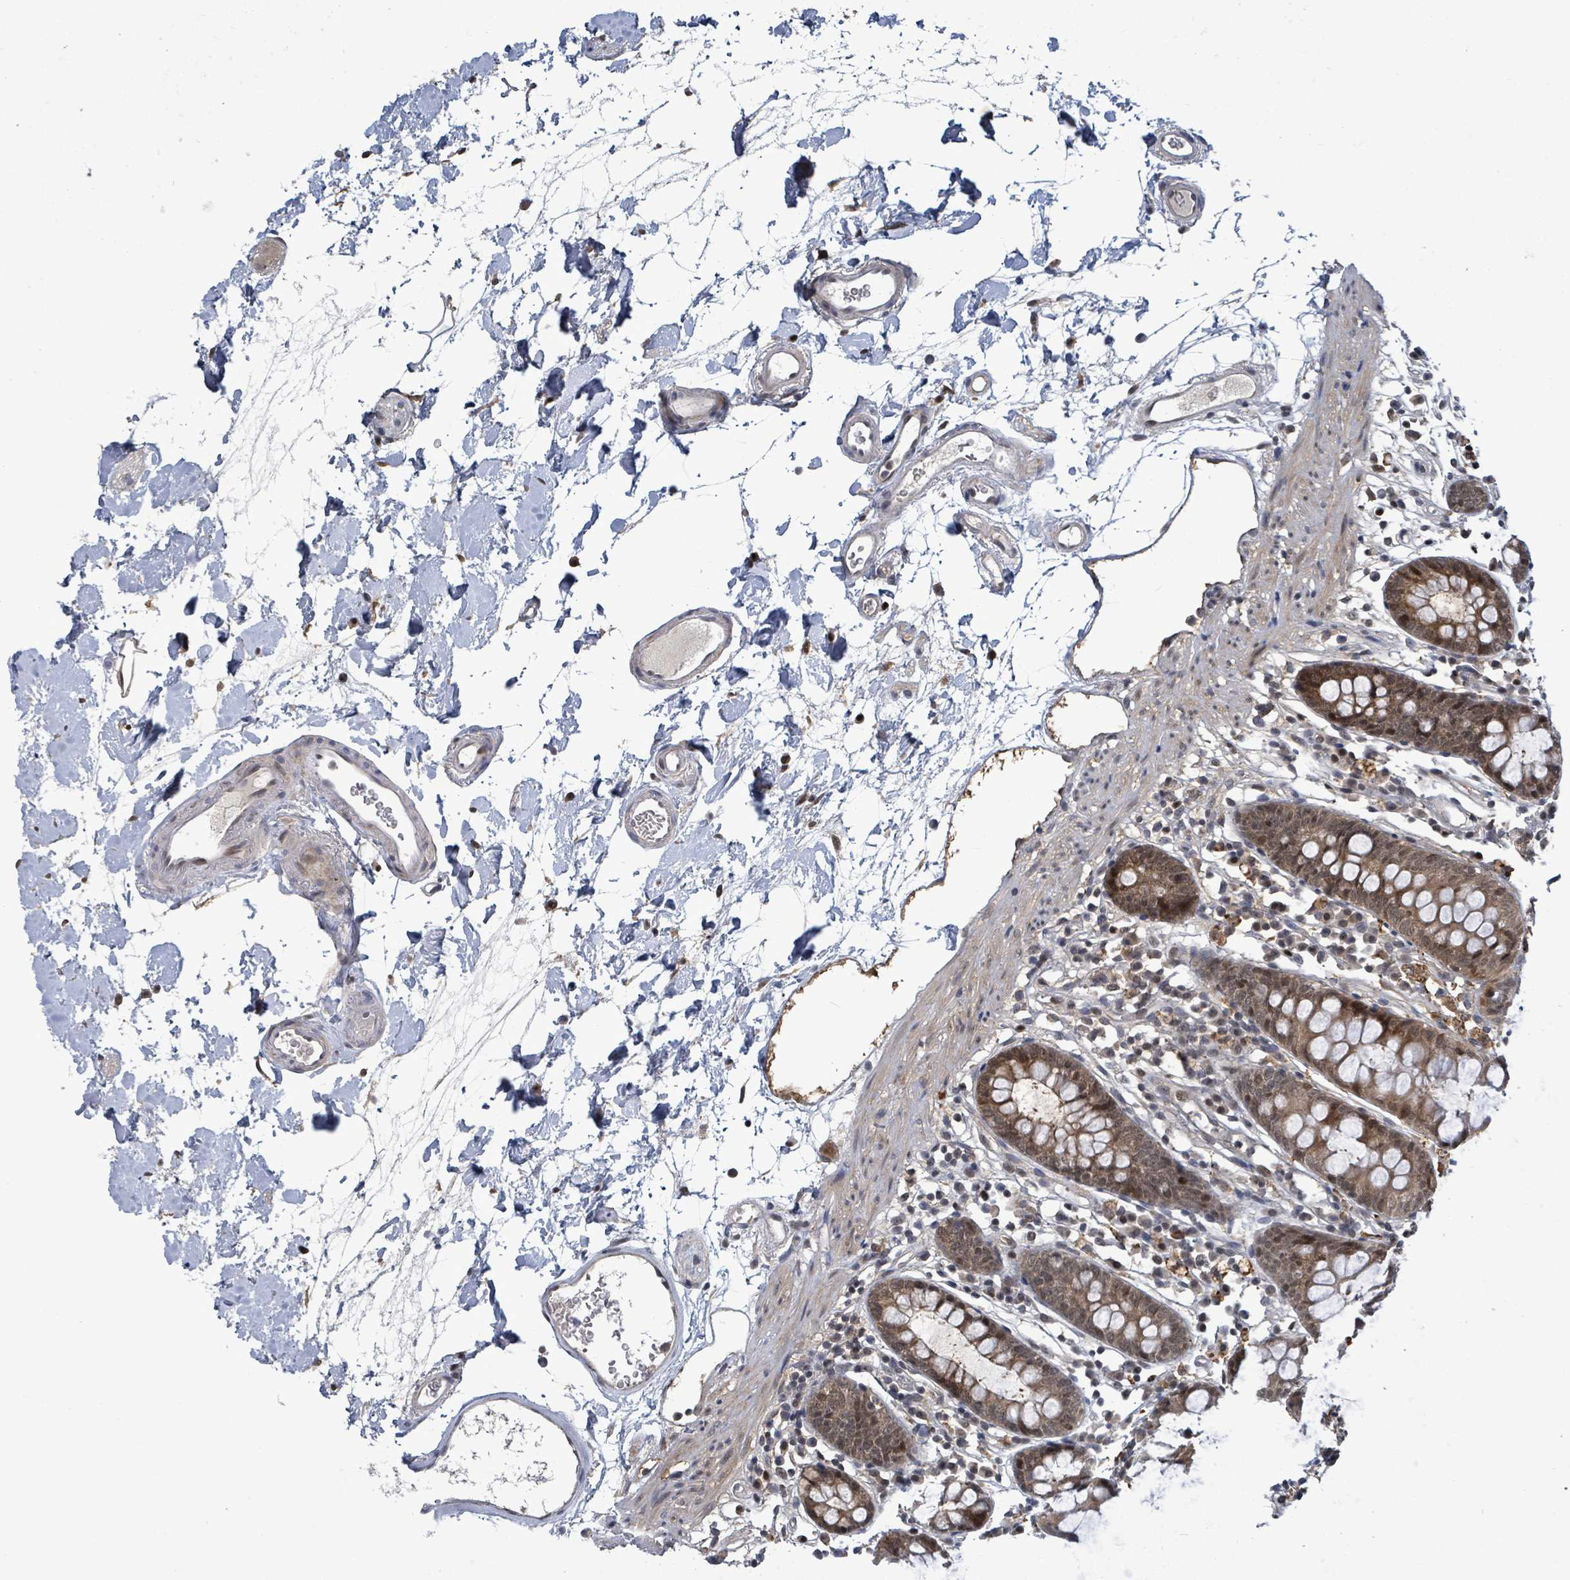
{"staining": {"intensity": "negative", "quantity": "none", "location": "none"}, "tissue": "colon", "cell_type": "Endothelial cells", "image_type": "normal", "snomed": [{"axis": "morphology", "description": "Normal tissue, NOS"}, {"axis": "topography", "description": "Colon"}], "caption": "DAB immunohistochemical staining of benign human colon demonstrates no significant staining in endothelial cells. (Brightfield microscopy of DAB (3,3'-diaminobenzidine) immunohistochemistry at high magnification).", "gene": "FBXO6", "patient": {"sex": "female", "age": 84}}